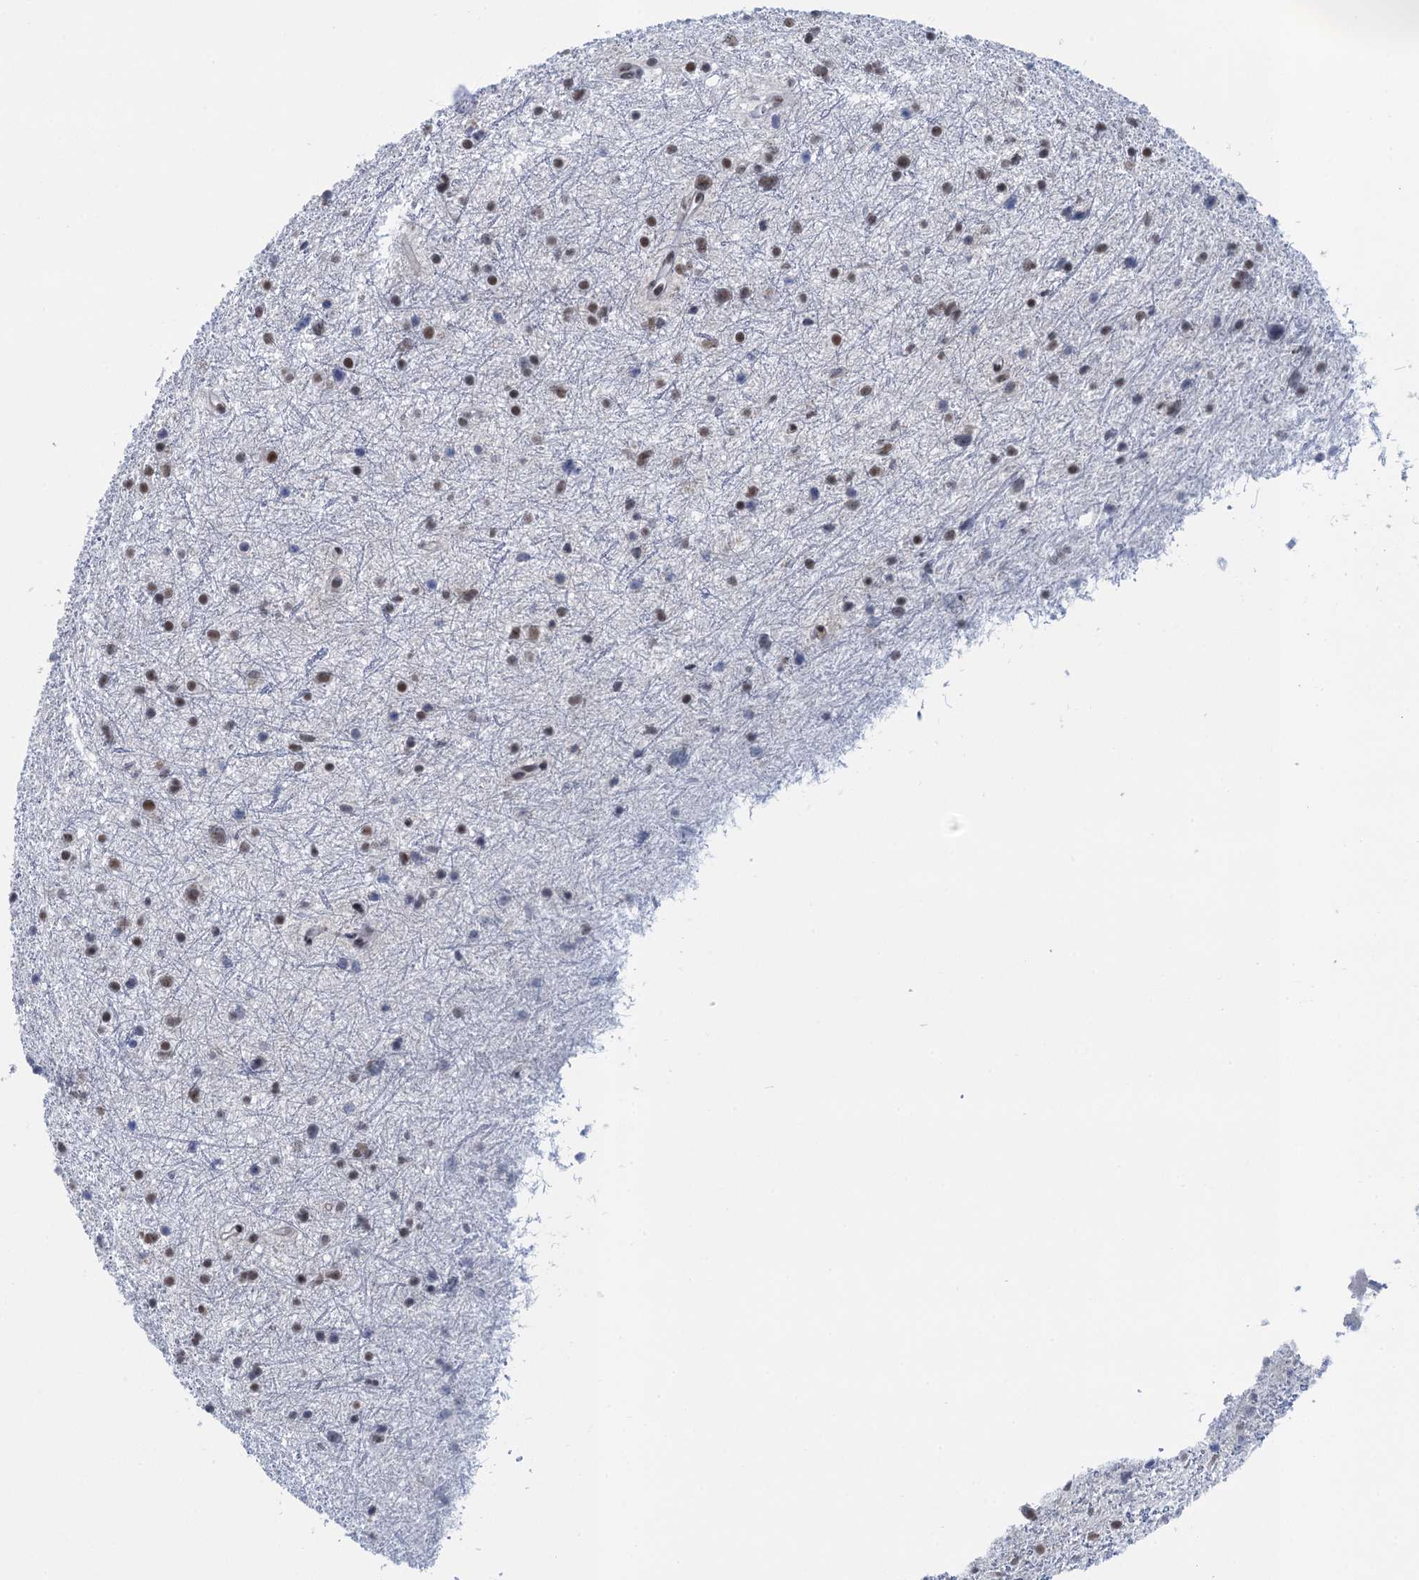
{"staining": {"intensity": "weak", "quantity": "25%-75%", "location": "nuclear"}, "tissue": "glioma", "cell_type": "Tumor cells", "image_type": "cancer", "snomed": [{"axis": "morphology", "description": "Glioma, malignant, Low grade"}, {"axis": "topography", "description": "Cerebral cortex"}], "caption": "Protein staining of glioma tissue reveals weak nuclear expression in approximately 25%-75% of tumor cells. Immunohistochemistry stains the protein in brown and the nuclei are stained blue.", "gene": "EPS8L1", "patient": {"sex": "female", "age": 39}}